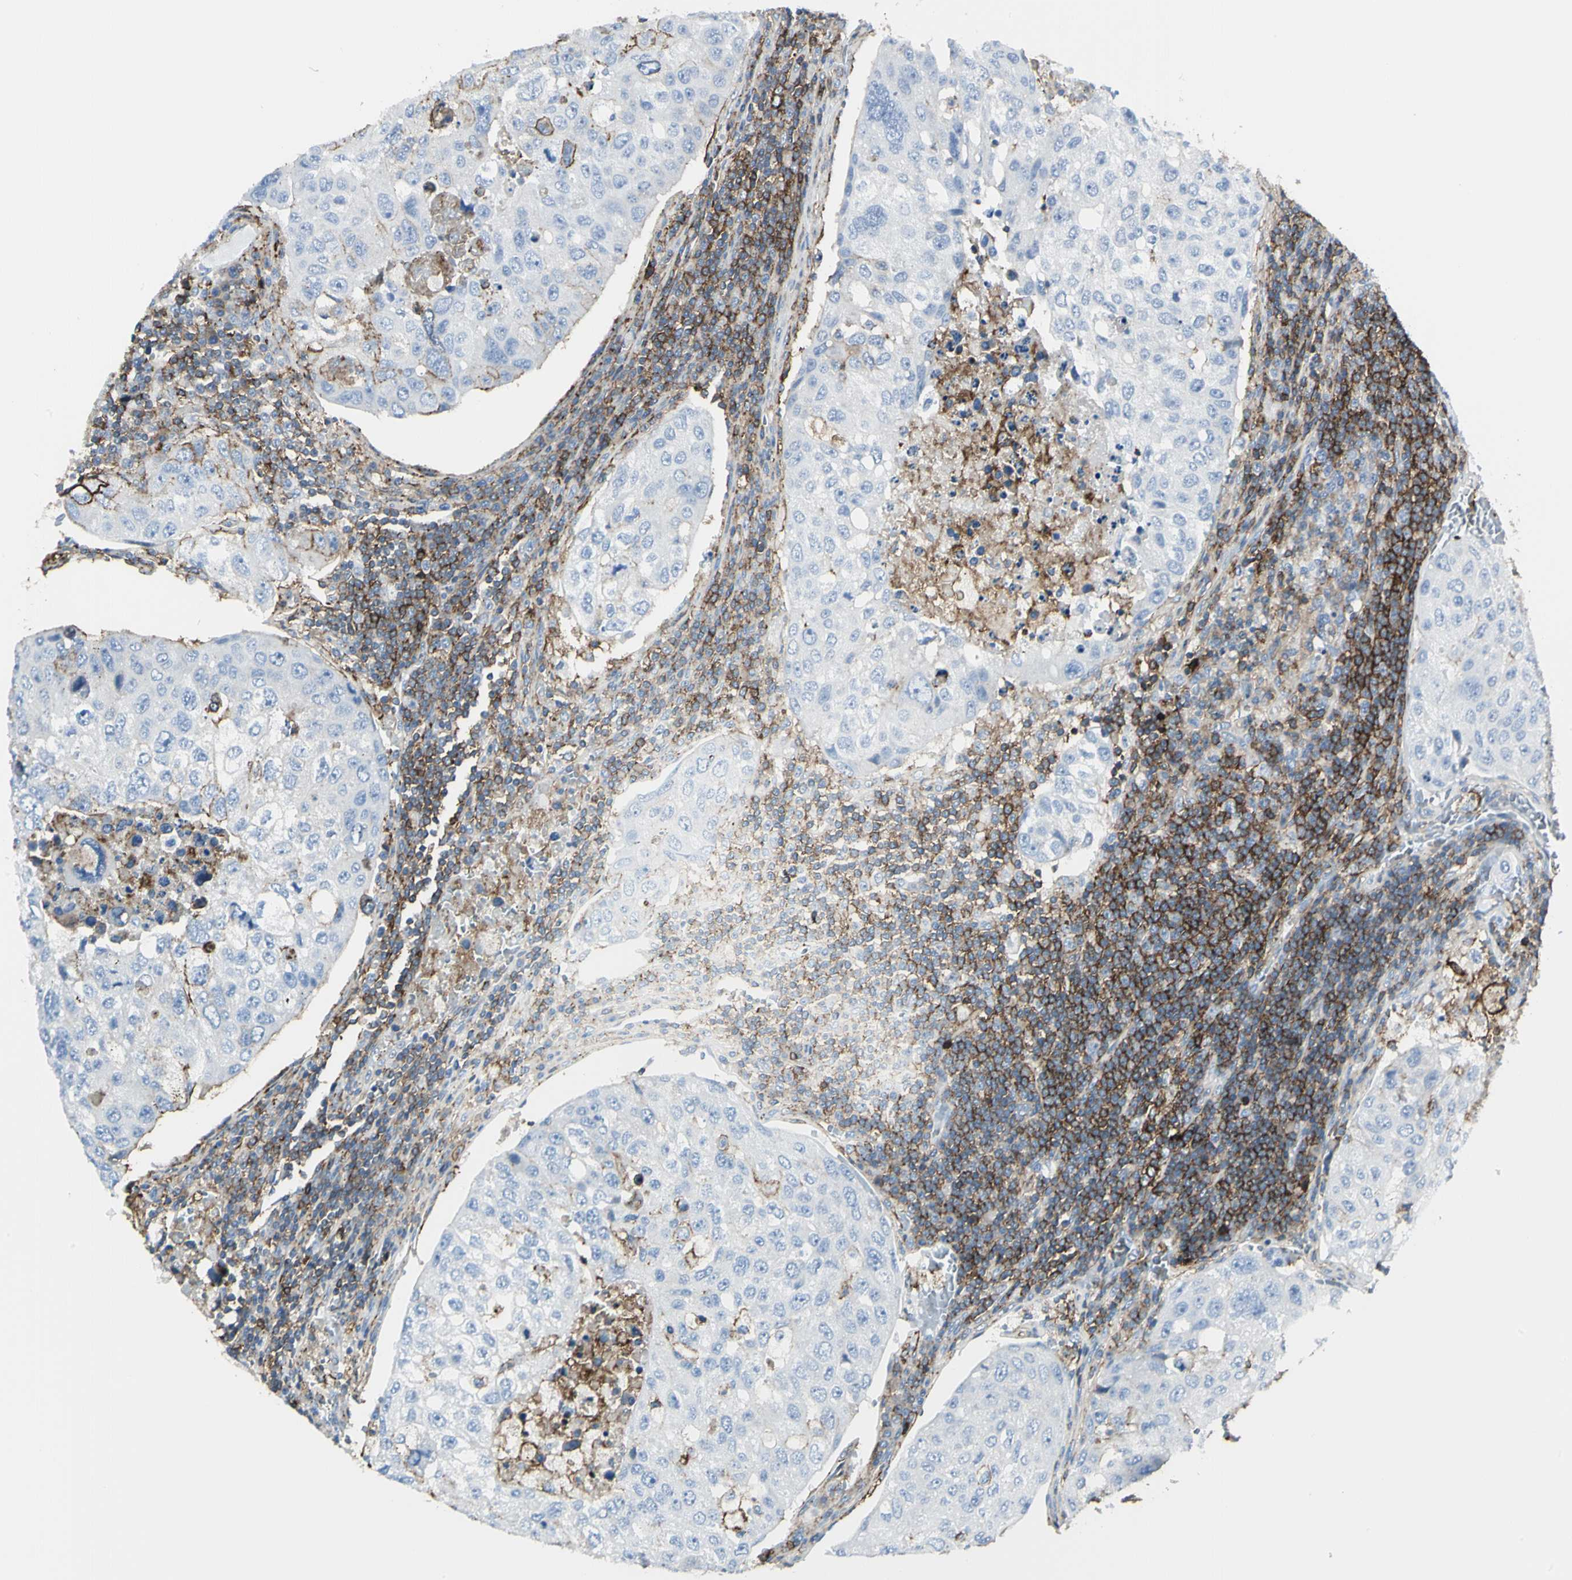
{"staining": {"intensity": "negative", "quantity": "none", "location": "none"}, "tissue": "urothelial cancer", "cell_type": "Tumor cells", "image_type": "cancer", "snomed": [{"axis": "morphology", "description": "Urothelial carcinoma, High grade"}, {"axis": "topography", "description": "Lymph node"}, {"axis": "topography", "description": "Urinary bladder"}], "caption": "This image is of urothelial cancer stained with immunohistochemistry to label a protein in brown with the nuclei are counter-stained blue. There is no staining in tumor cells.", "gene": "CLEC2B", "patient": {"sex": "male", "age": 51}}